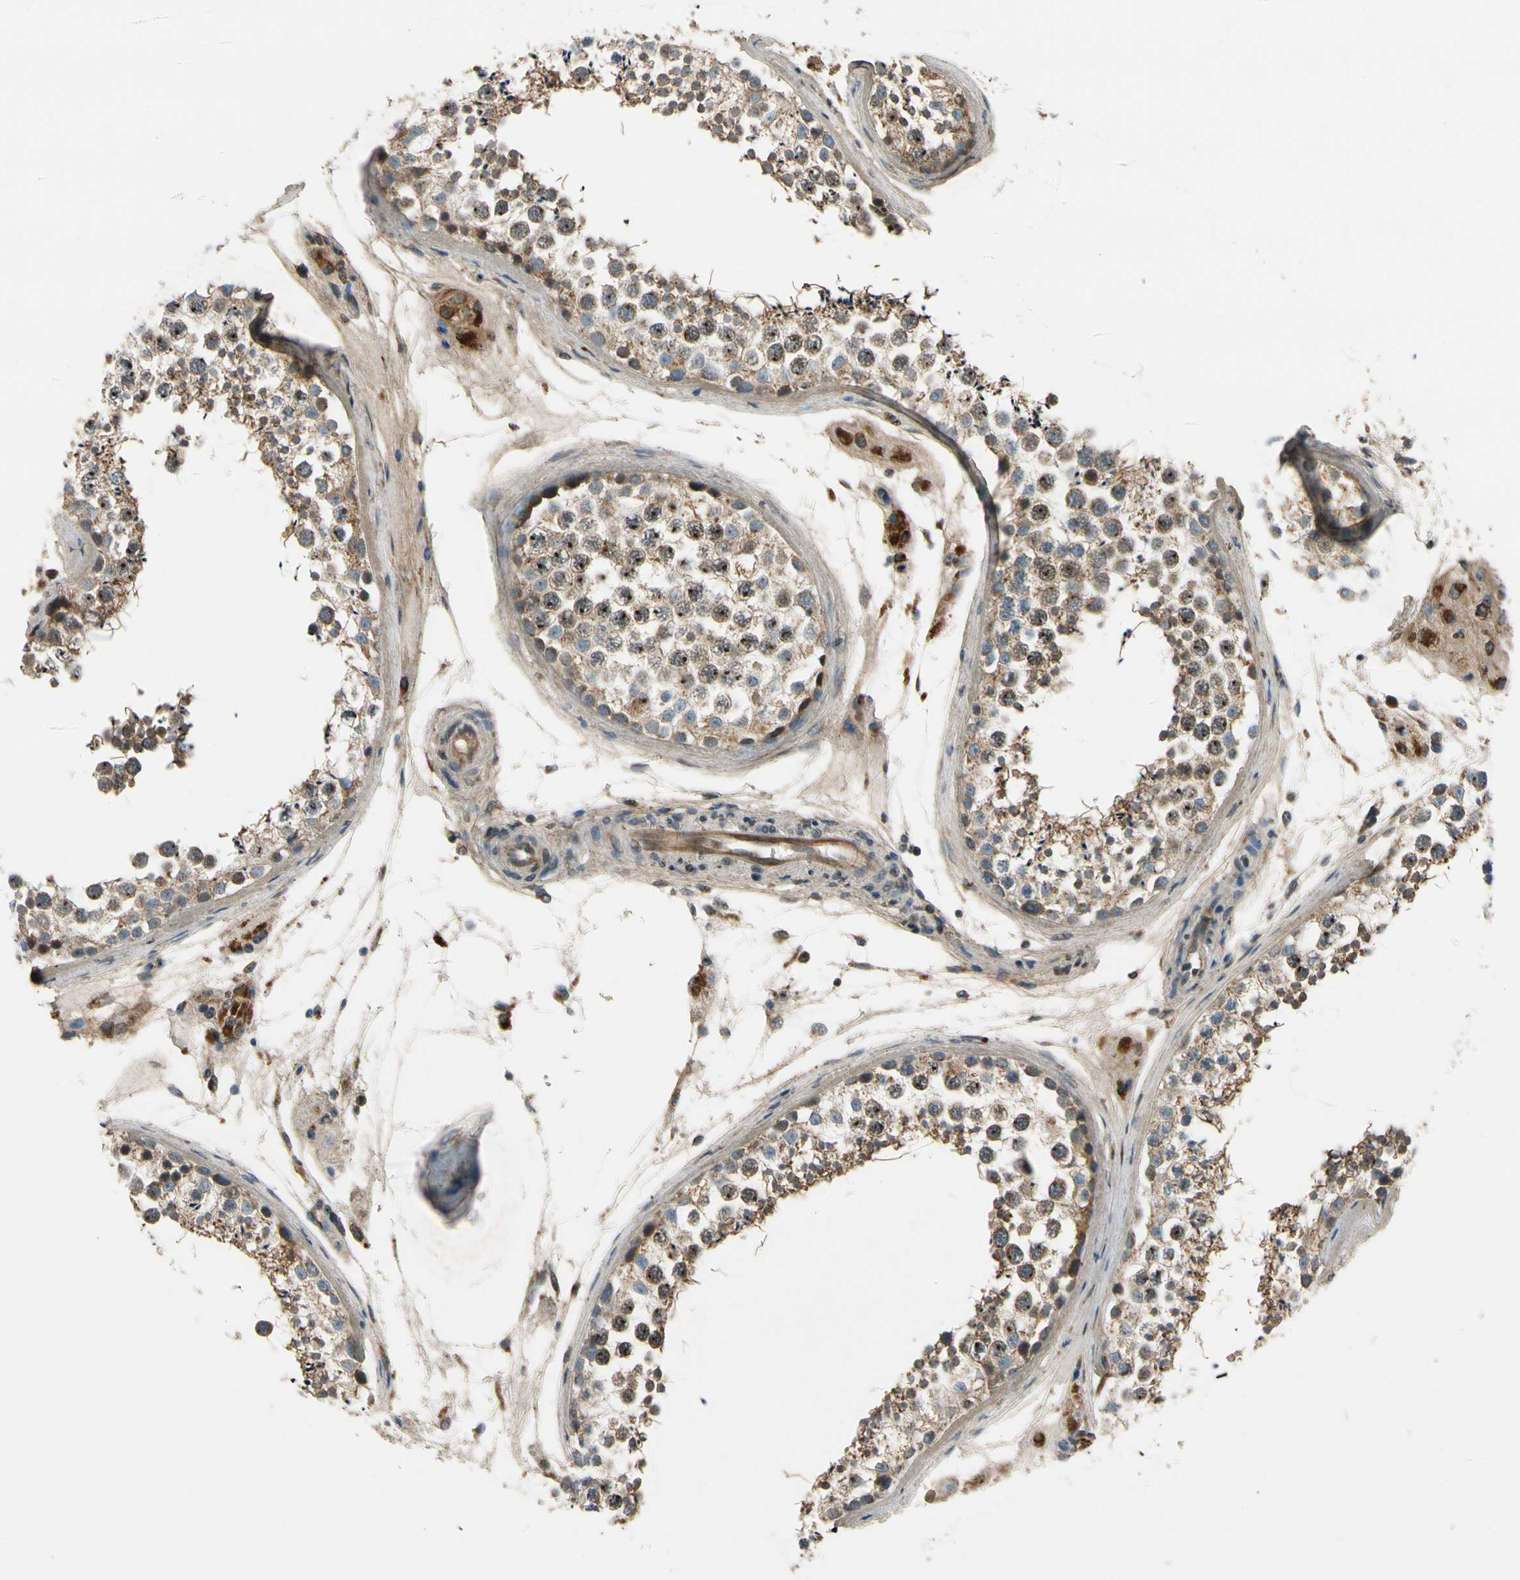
{"staining": {"intensity": "weak", "quantity": ">75%", "location": "cytoplasmic/membranous"}, "tissue": "testis", "cell_type": "Cells in seminiferous ducts", "image_type": "normal", "snomed": [{"axis": "morphology", "description": "Normal tissue, NOS"}, {"axis": "topography", "description": "Testis"}], "caption": "Weak cytoplasmic/membranous expression for a protein is appreciated in approximately >75% of cells in seminiferous ducts of normal testis using immunohistochemistry.", "gene": "MST1R", "patient": {"sex": "male", "age": 46}}